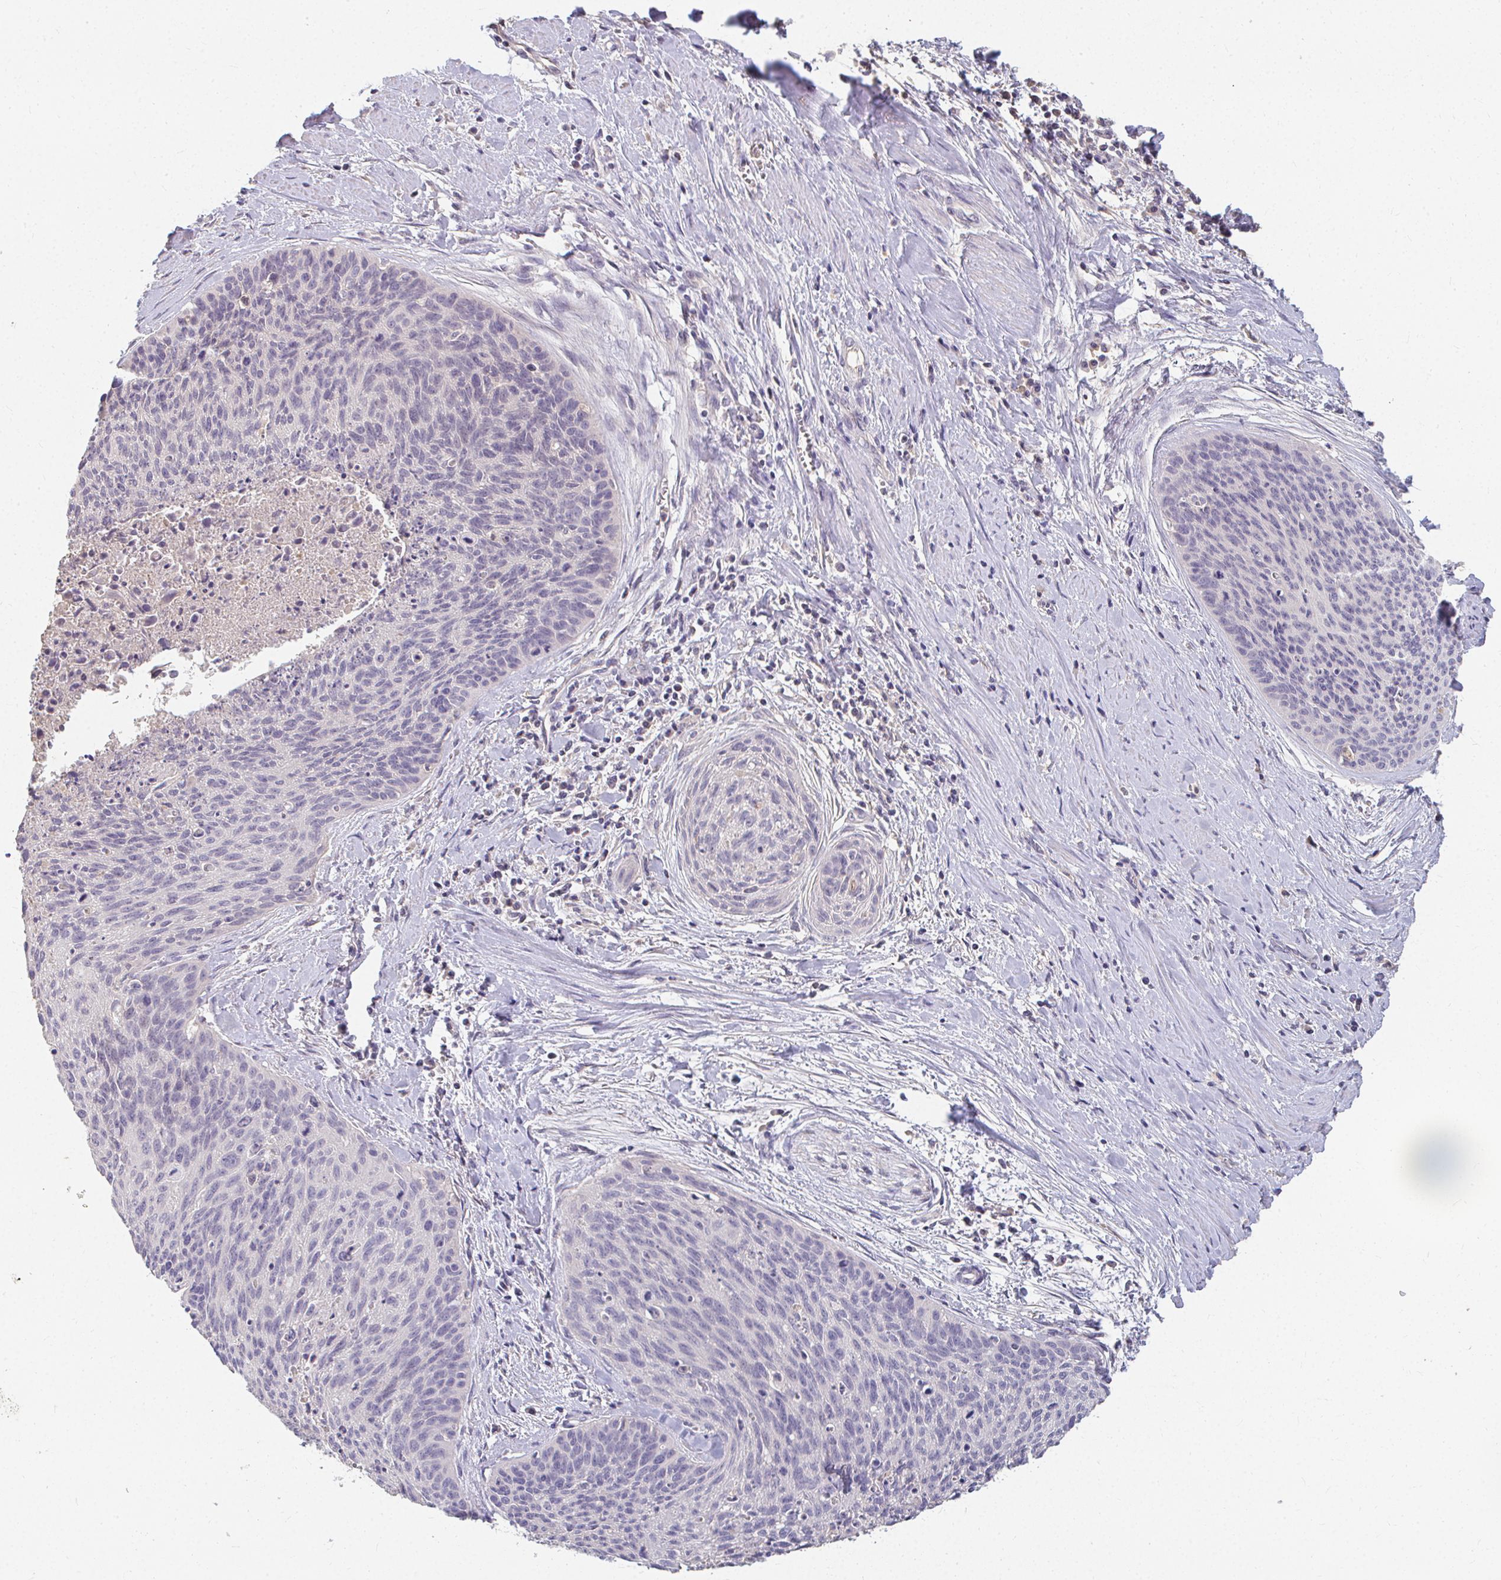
{"staining": {"intensity": "negative", "quantity": "none", "location": "none"}, "tissue": "cervical cancer", "cell_type": "Tumor cells", "image_type": "cancer", "snomed": [{"axis": "morphology", "description": "Squamous cell carcinoma, NOS"}, {"axis": "topography", "description": "Cervix"}], "caption": "Immunohistochemistry (IHC) micrograph of neoplastic tissue: human squamous cell carcinoma (cervical) stained with DAB shows no significant protein positivity in tumor cells. (Stains: DAB (3,3'-diaminobenzidine) IHC with hematoxylin counter stain, Microscopy: brightfield microscopy at high magnification).", "gene": "LOXL4", "patient": {"sex": "female", "age": 55}}